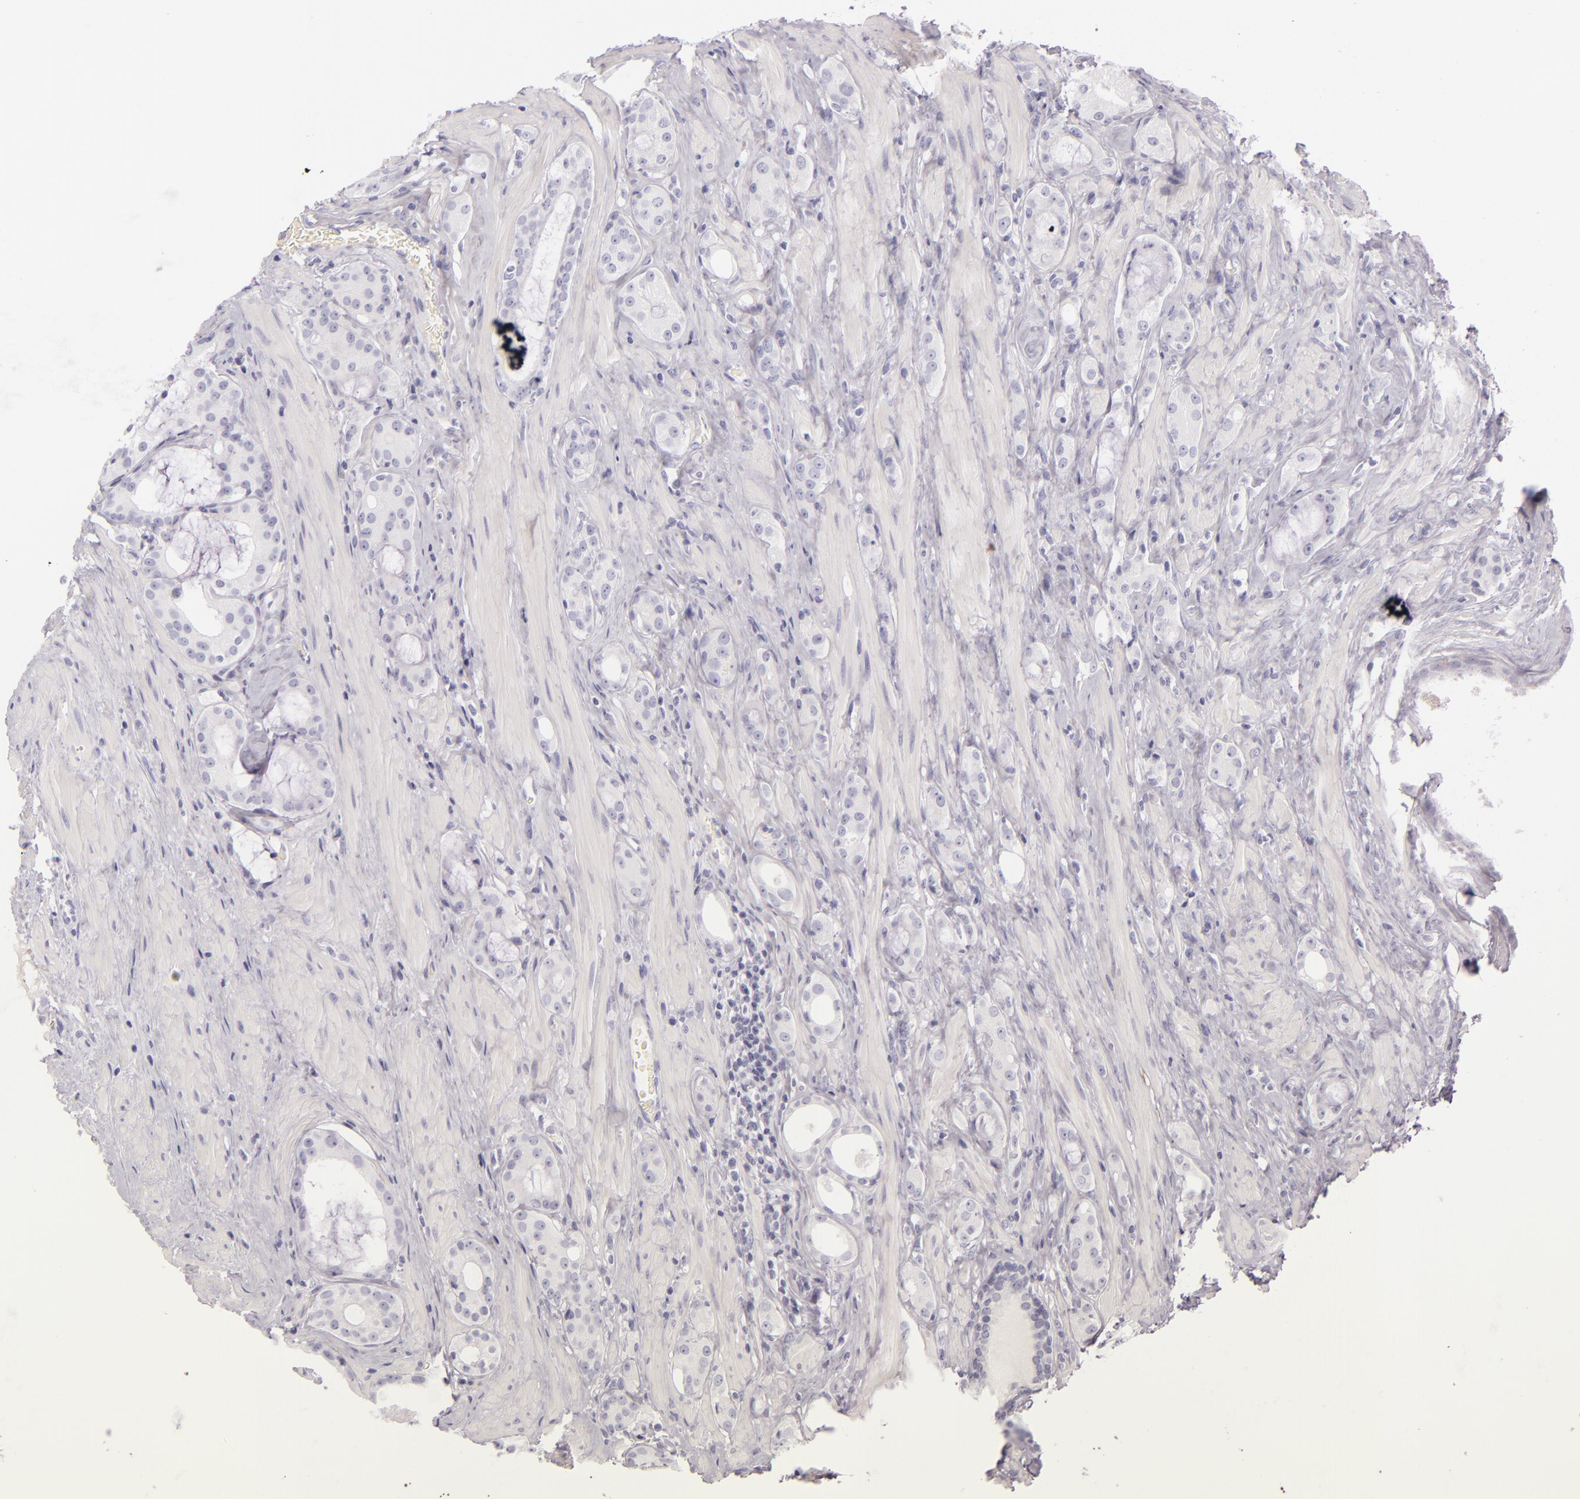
{"staining": {"intensity": "negative", "quantity": "none", "location": "none"}, "tissue": "prostate cancer", "cell_type": "Tumor cells", "image_type": "cancer", "snomed": [{"axis": "morphology", "description": "Adenocarcinoma, Medium grade"}, {"axis": "topography", "description": "Prostate"}], "caption": "This is a histopathology image of immunohistochemistry (IHC) staining of prostate cancer, which shows no staining in tumor cells.", "gene": "INA", "patient": {"sex": "male", "age": 73}}